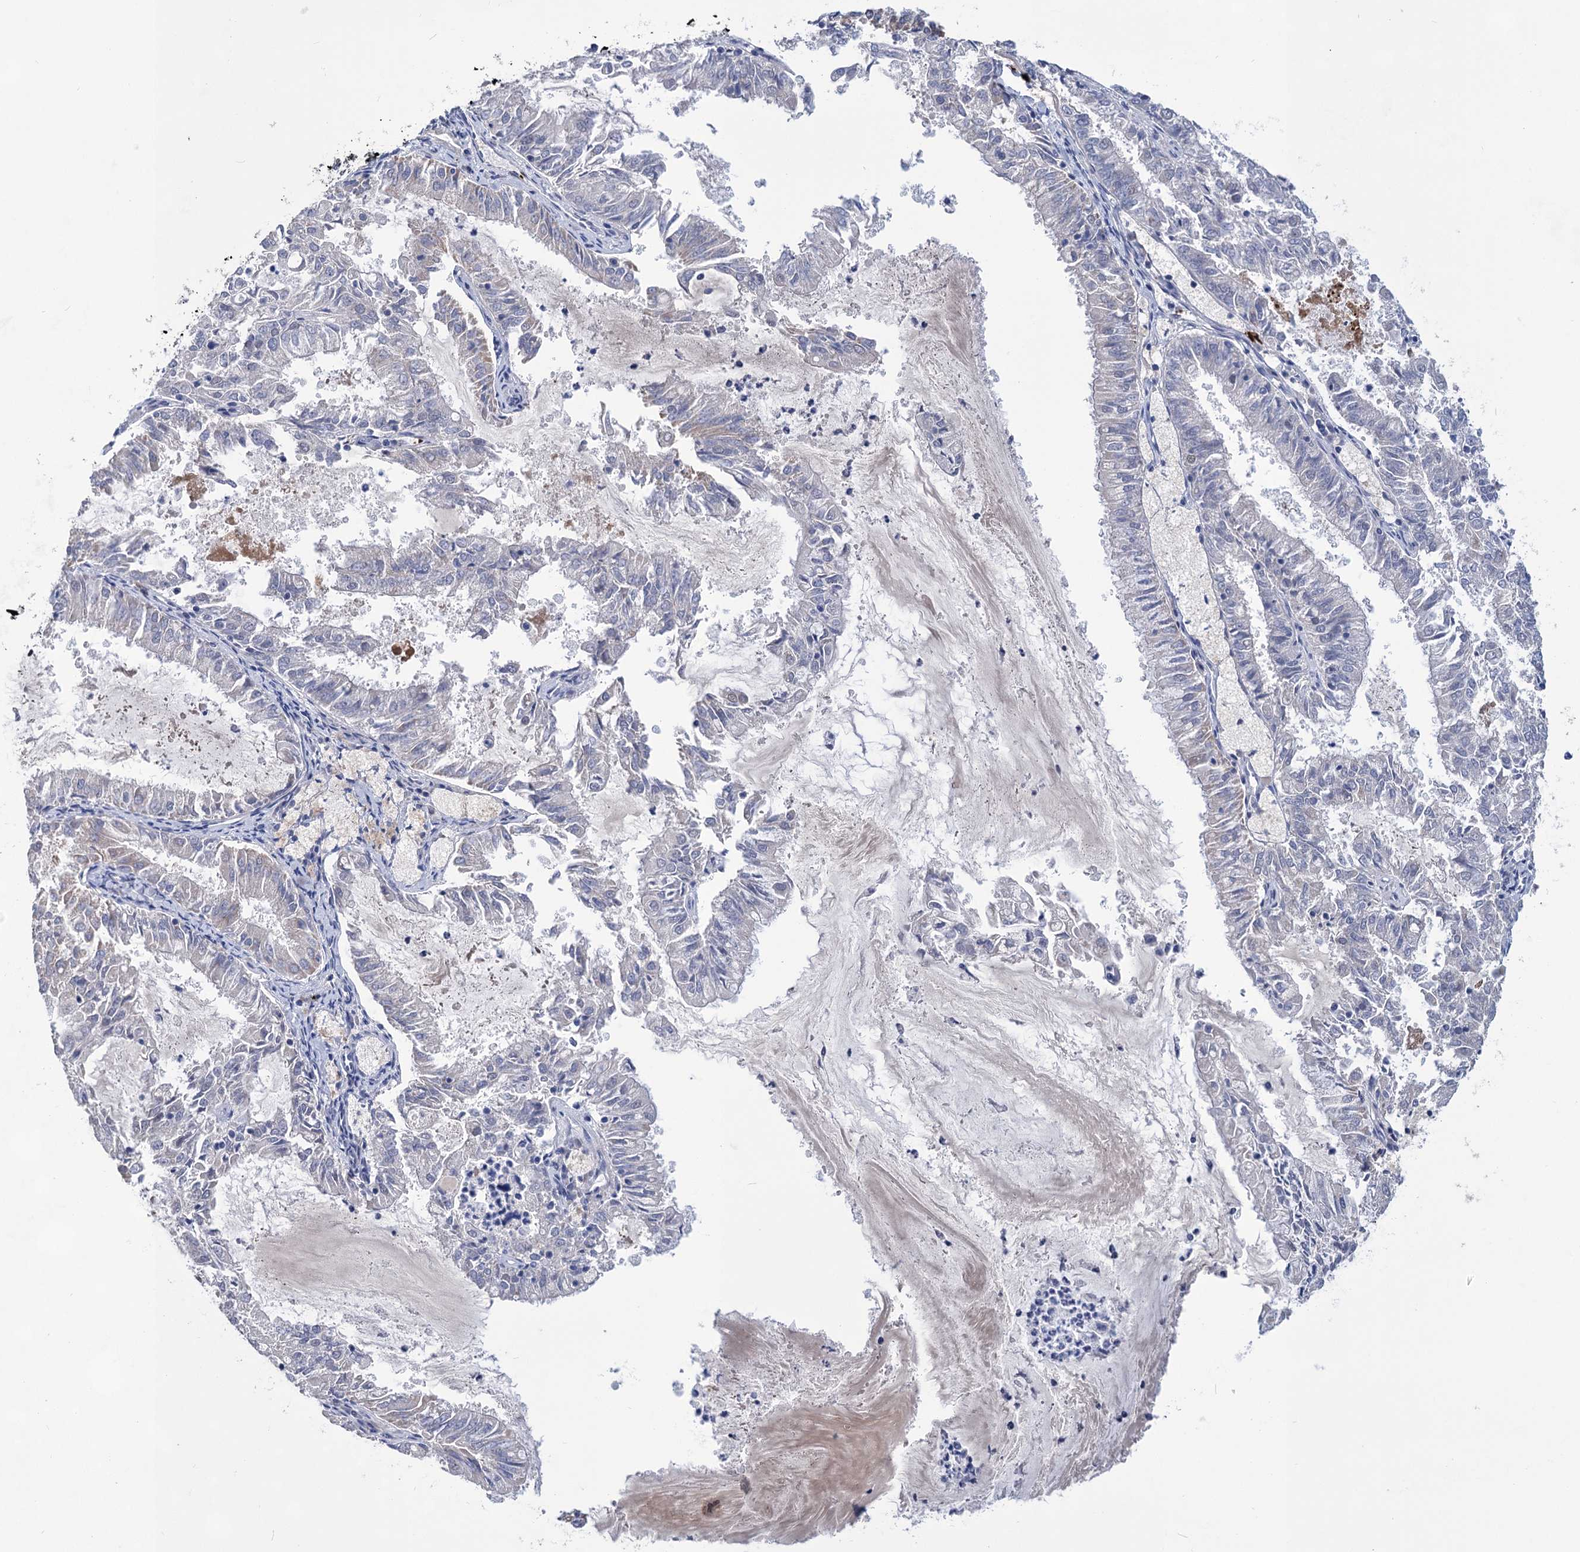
{"staining": {"intensity": "negative", "quantity": "none", "location": "none"}, "tissue": "endometrial cancer", "cell_type": "Tumor cells", "image_type": "cancer", "snomed": [{"axis": "morphology", "description": "Adenocarcinoma, NOS"}, {"axis": "topography", "description": "Endometrium"}], "caption": "A photomicrograph of endometrial cancer (adenocarcinoma) stained for a protein displays no brown staining in tumor cells.", "gene": "MON2", "patient": {"sex": "female", "age": 57}}